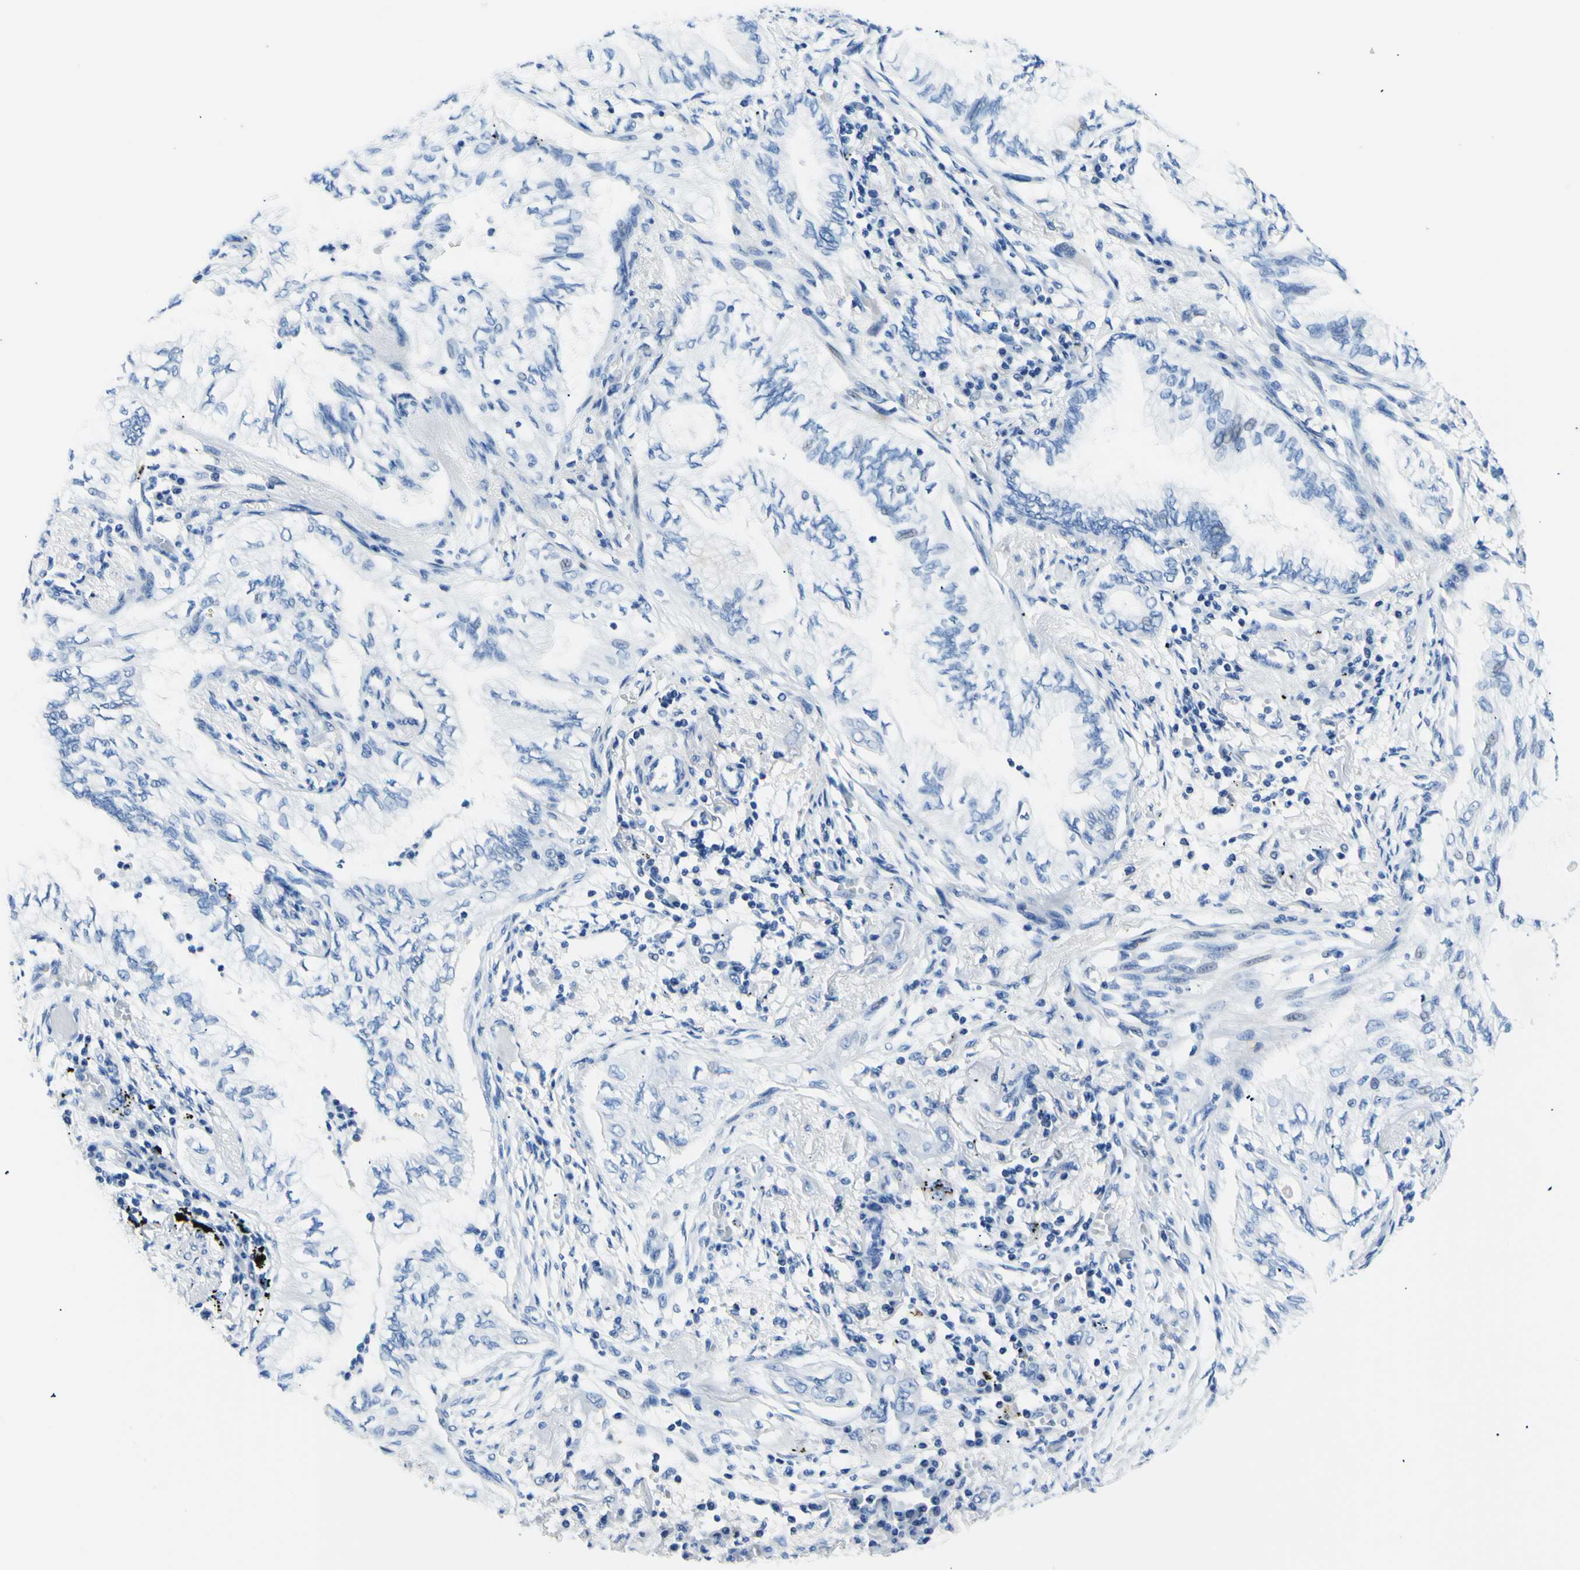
{"staining": {"intensity": "negative", "quantity": "none", "location": "none"}, "tissue": "lung cancer", "cell_type": "Tumor cells", "image_type": "cancer", "snomed": [{"axis": "morphology", "description": "Normal tissue, NOS"}, {"axis": "morphology", "description": "Adenocarcinoma, NOS"}, {"axis": "topography", "description": "Bronchus"}, {"axis": "topography", "description": "Lung"}], "caption": "This is an immunohistochemistry (IHC) photomicrograph of human lung cancer. There is no staining in tumor cells.", "gene": "MYH2", "patient": {"sex": "female", "age": 70}}